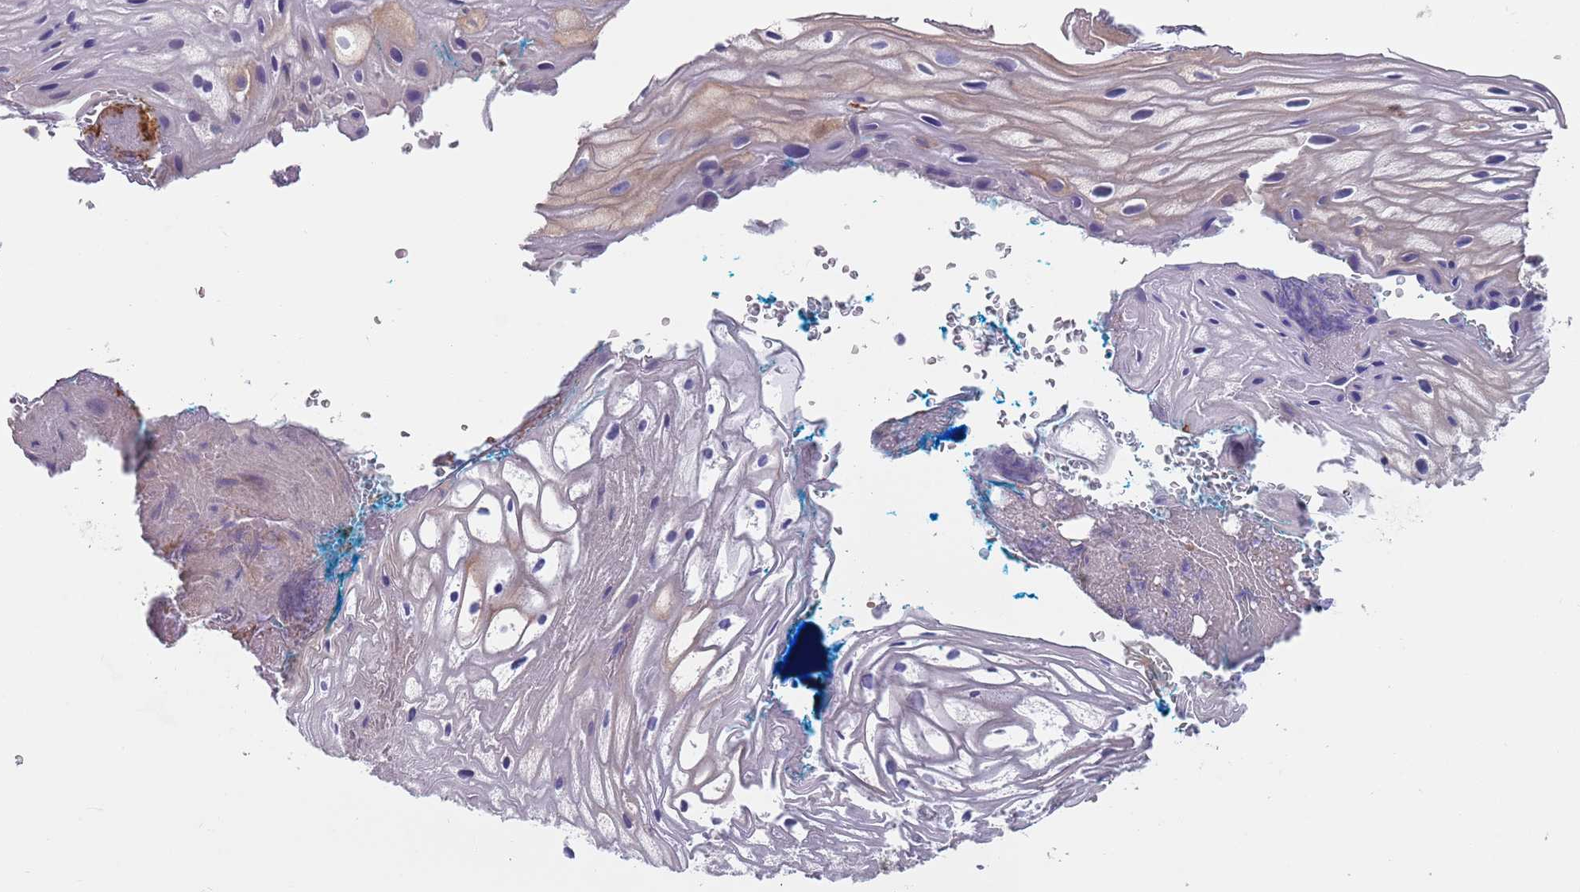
{"staining": {"intensity": "weak", "quantity": "25%-75%", "location": "cytoplasmic/membranous"}, "tissue": "vagina", "cell_type": "Squamous epithelial cells", "image_type": "normal", "snomed": [{"axis": "morphology", "description": "Normal tissue, NOS"}, {"axis": "morphology", "description": "Adenocarcinoma, NOS"}, {"axis": "topography", "description": "Rectum"}, {"axis": "topography", "description": "Vagina"}], "caption": "Immunohistochemical staining of unremarkable vagina reveals 25%-75% levels of weak cytoplasmic/membranous protein expression in about 25%-75% of squamous epithelial cells.", "gene": "APPL2", "patient": {"sex": "female", "age": 71}}